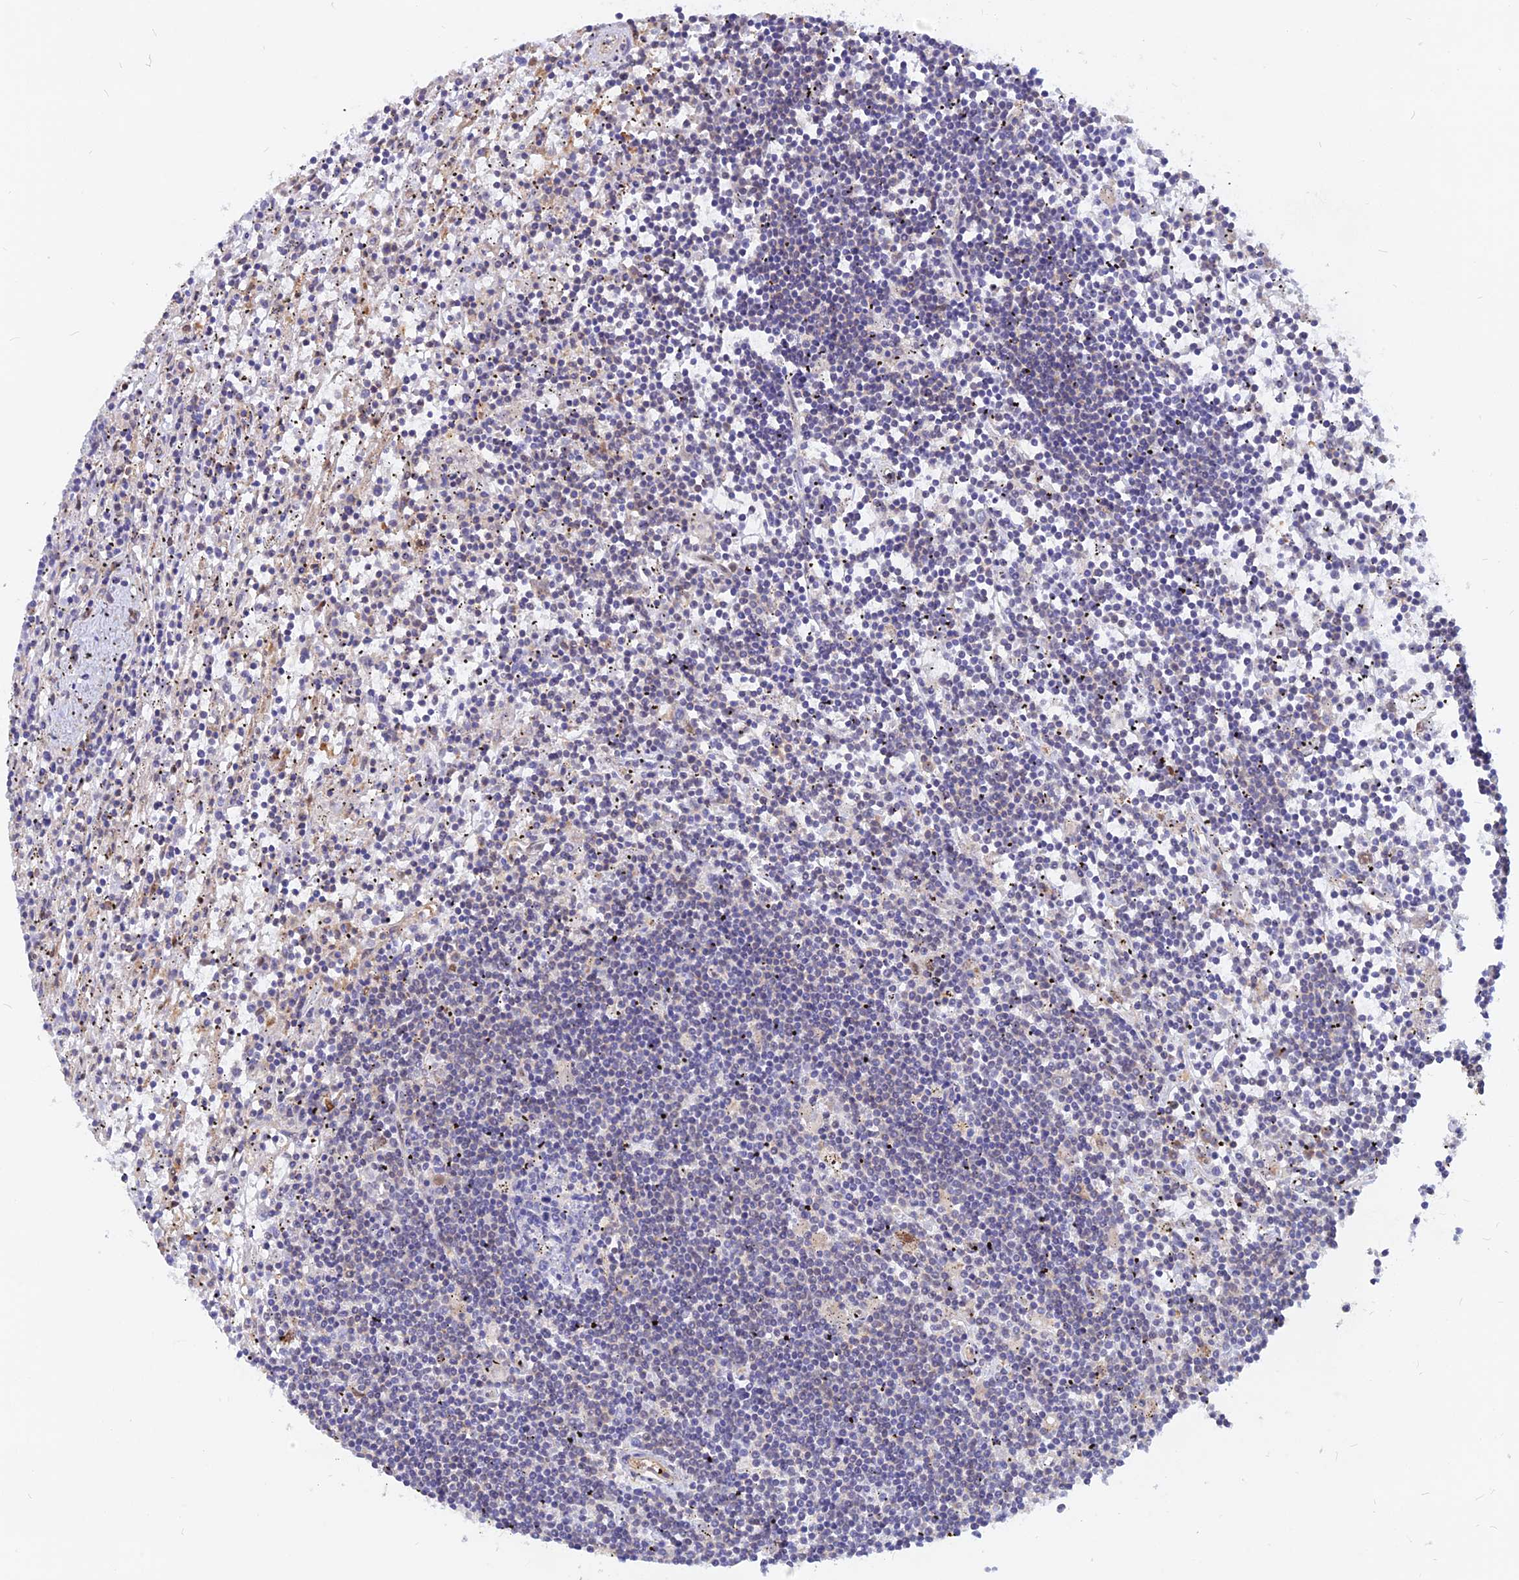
{"staining": {"intensity": "negative", "quantity": "none", "location": "none"}, "tissue": "lymphoma", "cell_type": "Tumor cells", "image_type": "cancer", "snomed": [{"axis": "morphology", "description": "Malignant lymphoma, non-Hodgkin's type, Low grade"}, {"axis": "topography", "description": "Spleen"}], "caption": "Immunohistochemistry (IHC) of human lymphoma displays no expression in tumor cells.", "gene": "DNAJC16", "patient": {"sex": "male", "age": 76}}